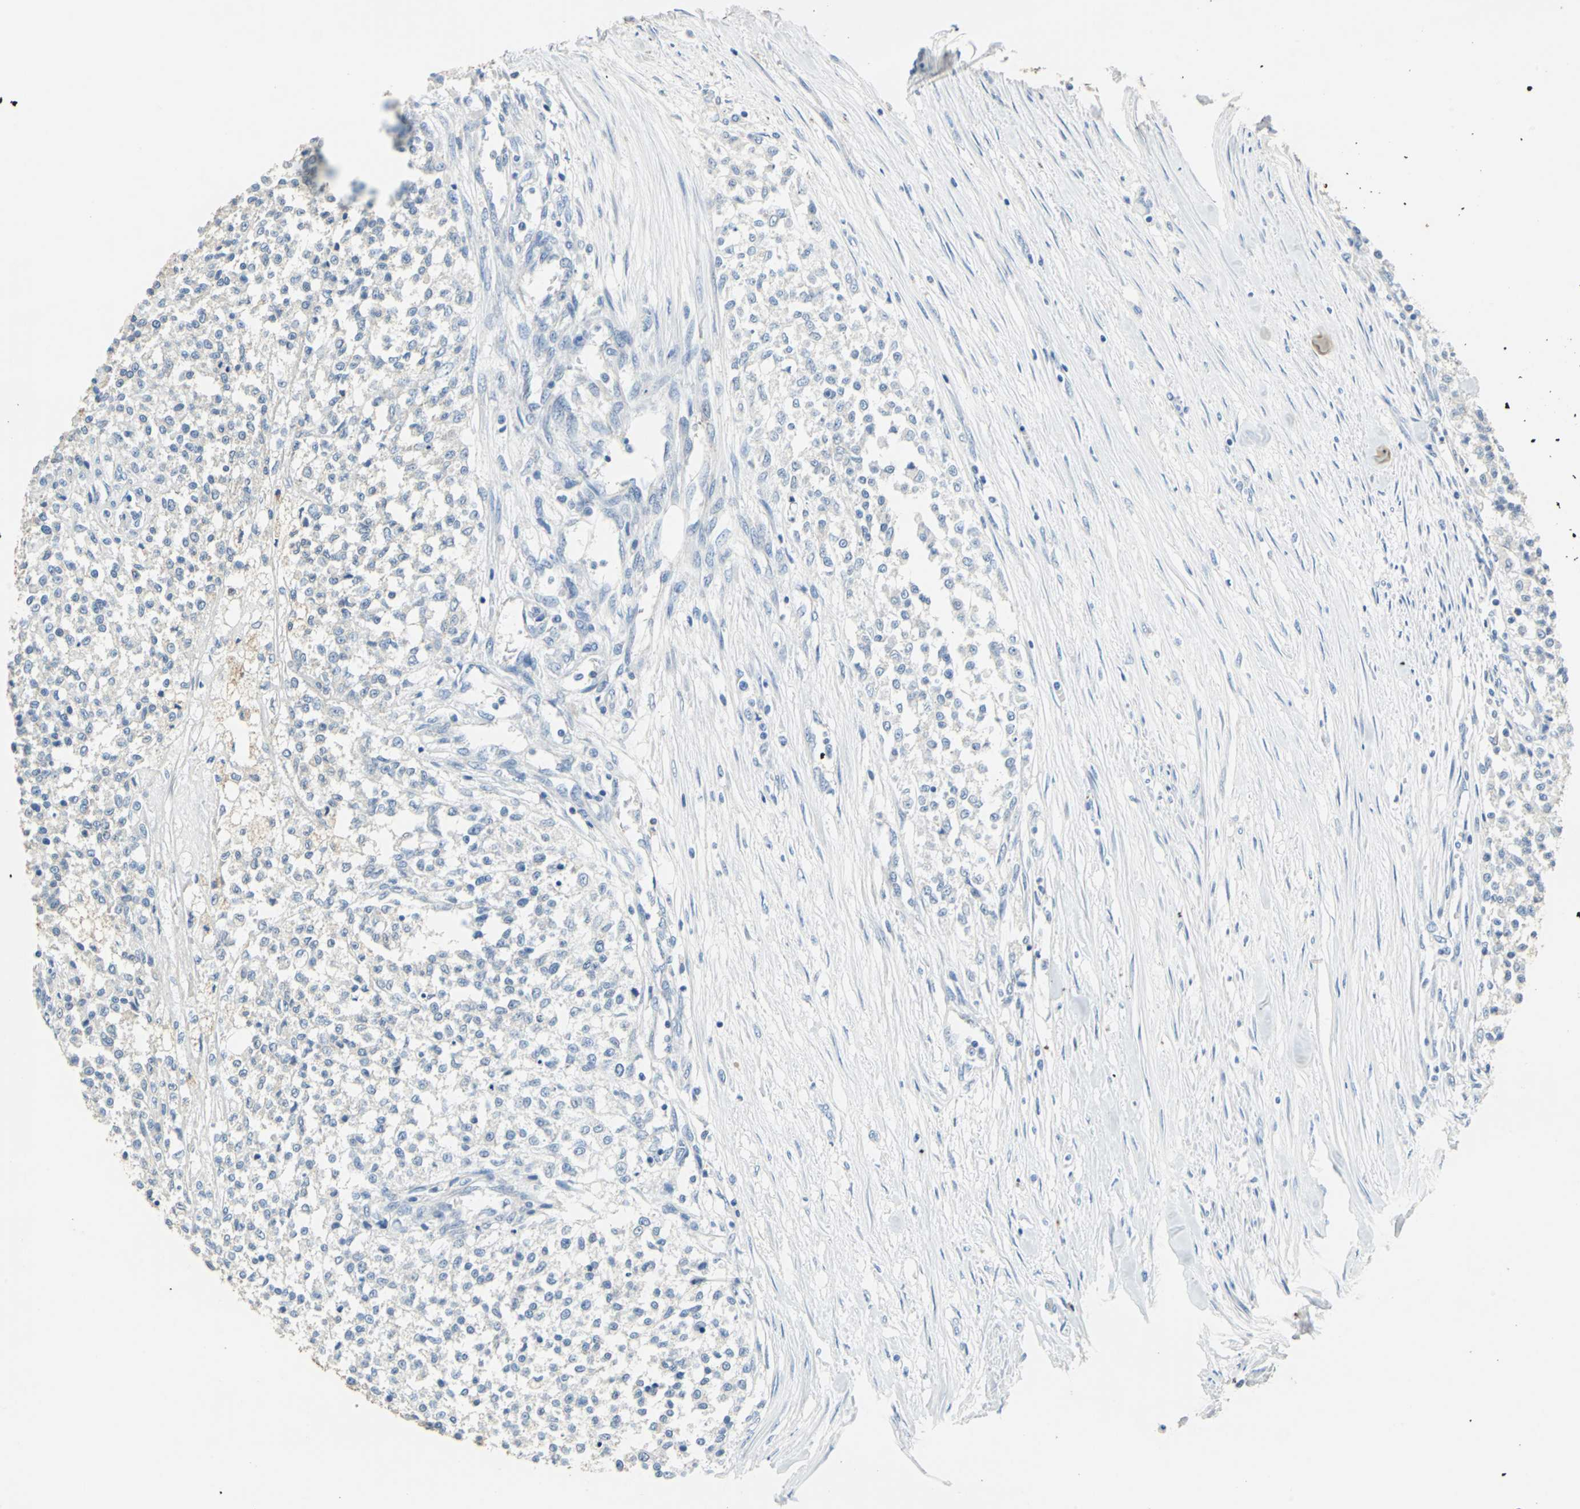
{"staining": {"intensity": "negative", "quantity": "none", "location": "none"}, "tissue": "testis cancer", "cell_type": "Tumor cells", "image_type": "cancer", "snomed": [{"axis": "morphology", "description": "Seminoma, NOS"}, {"axis": "topography", "description": "Testis"}], "caption": "Photomicrograph shows no significant protein expression in tumor cells of testis cancer.", "gene": "TEX264", "patient": {"sex": "male", "age": 59}}